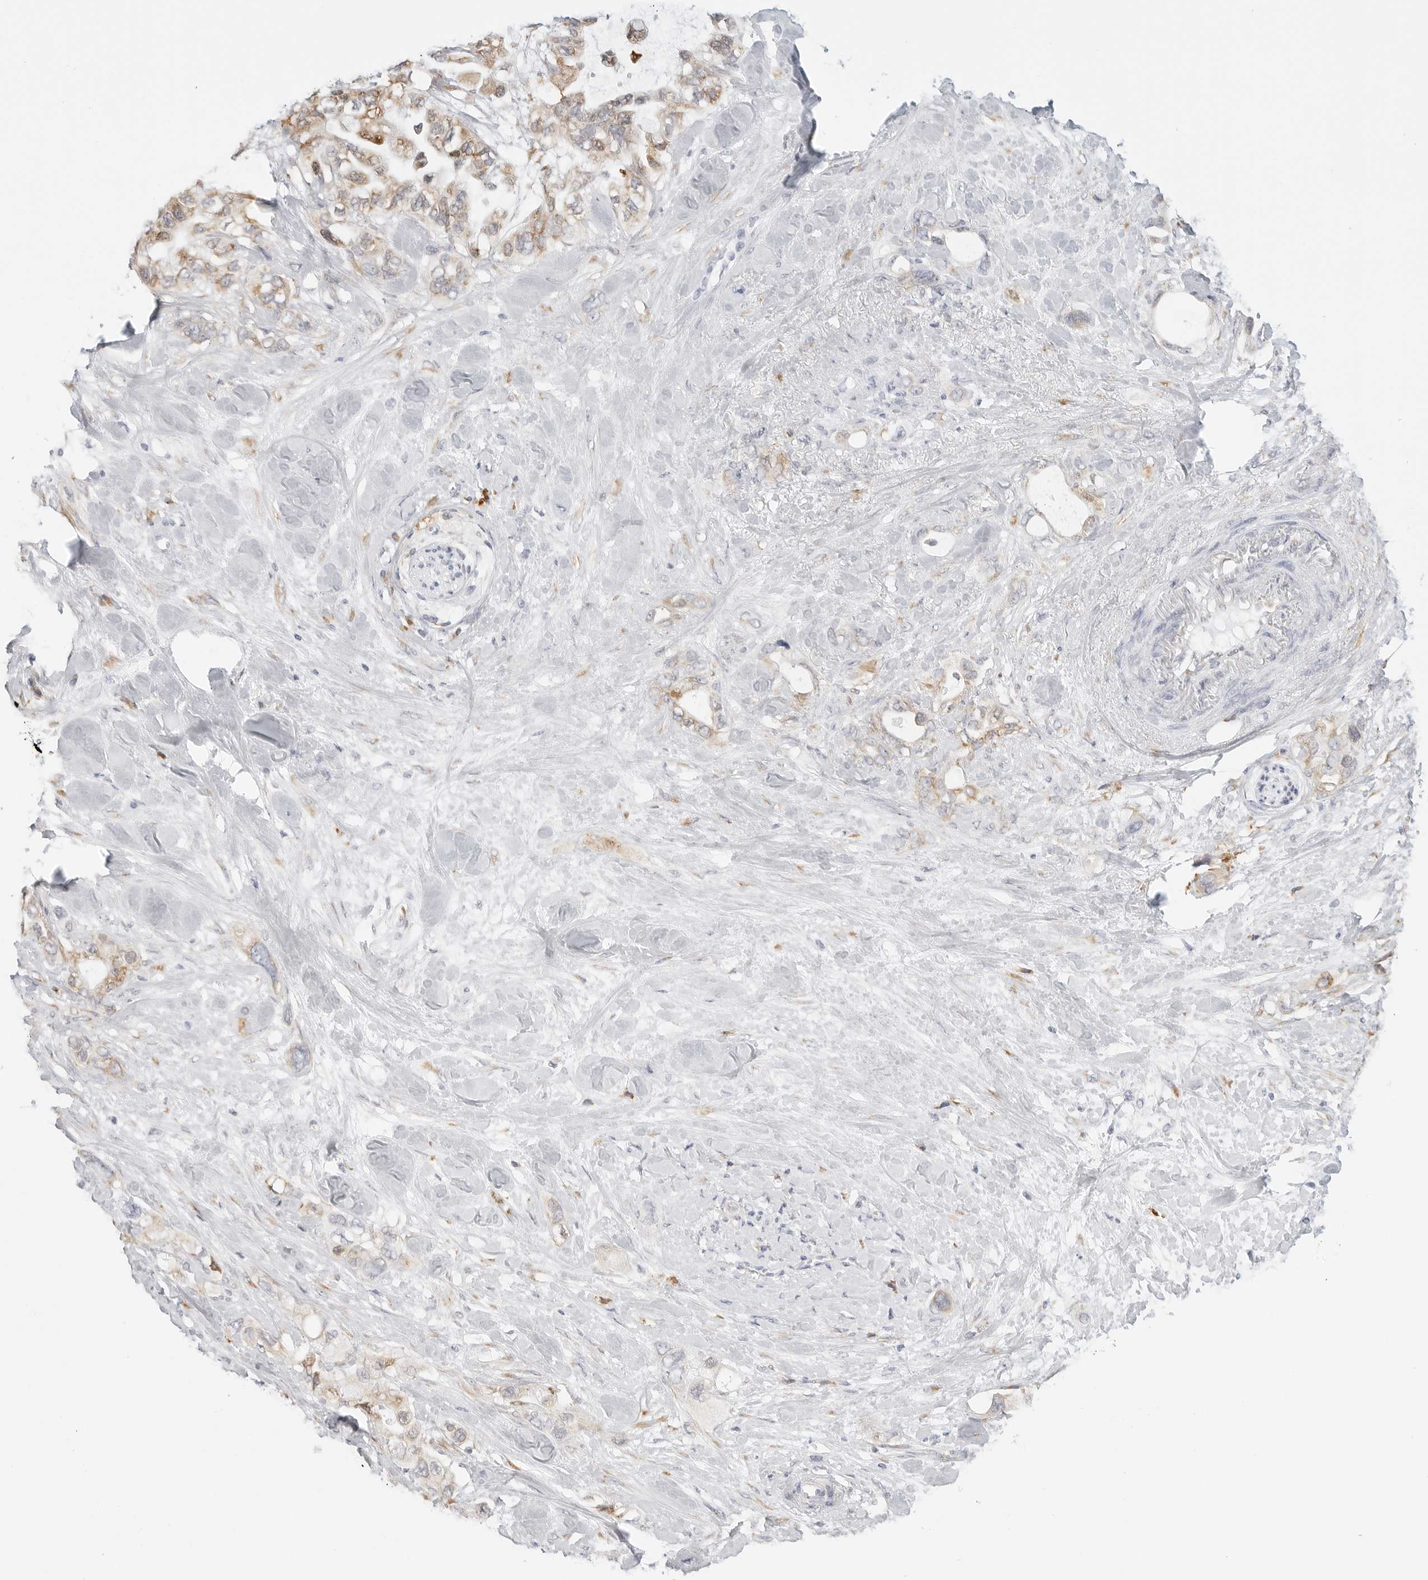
{"staining": {"intensity": "moderate", "quantity": "25%-75%", "location": "cytoplasmic/membranous"}, "tissue": "pancreatic cancer", "cell_type": "Tumor cells", "image_type": "cancer", "snomed": [{"axis": "morphology", "description": "Adenocarcinoma, NOS"}, {"axis": "topography", "description": "Pancreas"}], "caption": "There is medium levels of moderate cytoplasmic/membranous staining in tumor cells of pancreatic cancer (adenocarcinoma), as demonstrated by immunohistochemical staining (brown color).", "gene": "THEM4", "patient": {"sex": "female", "age": 56}}